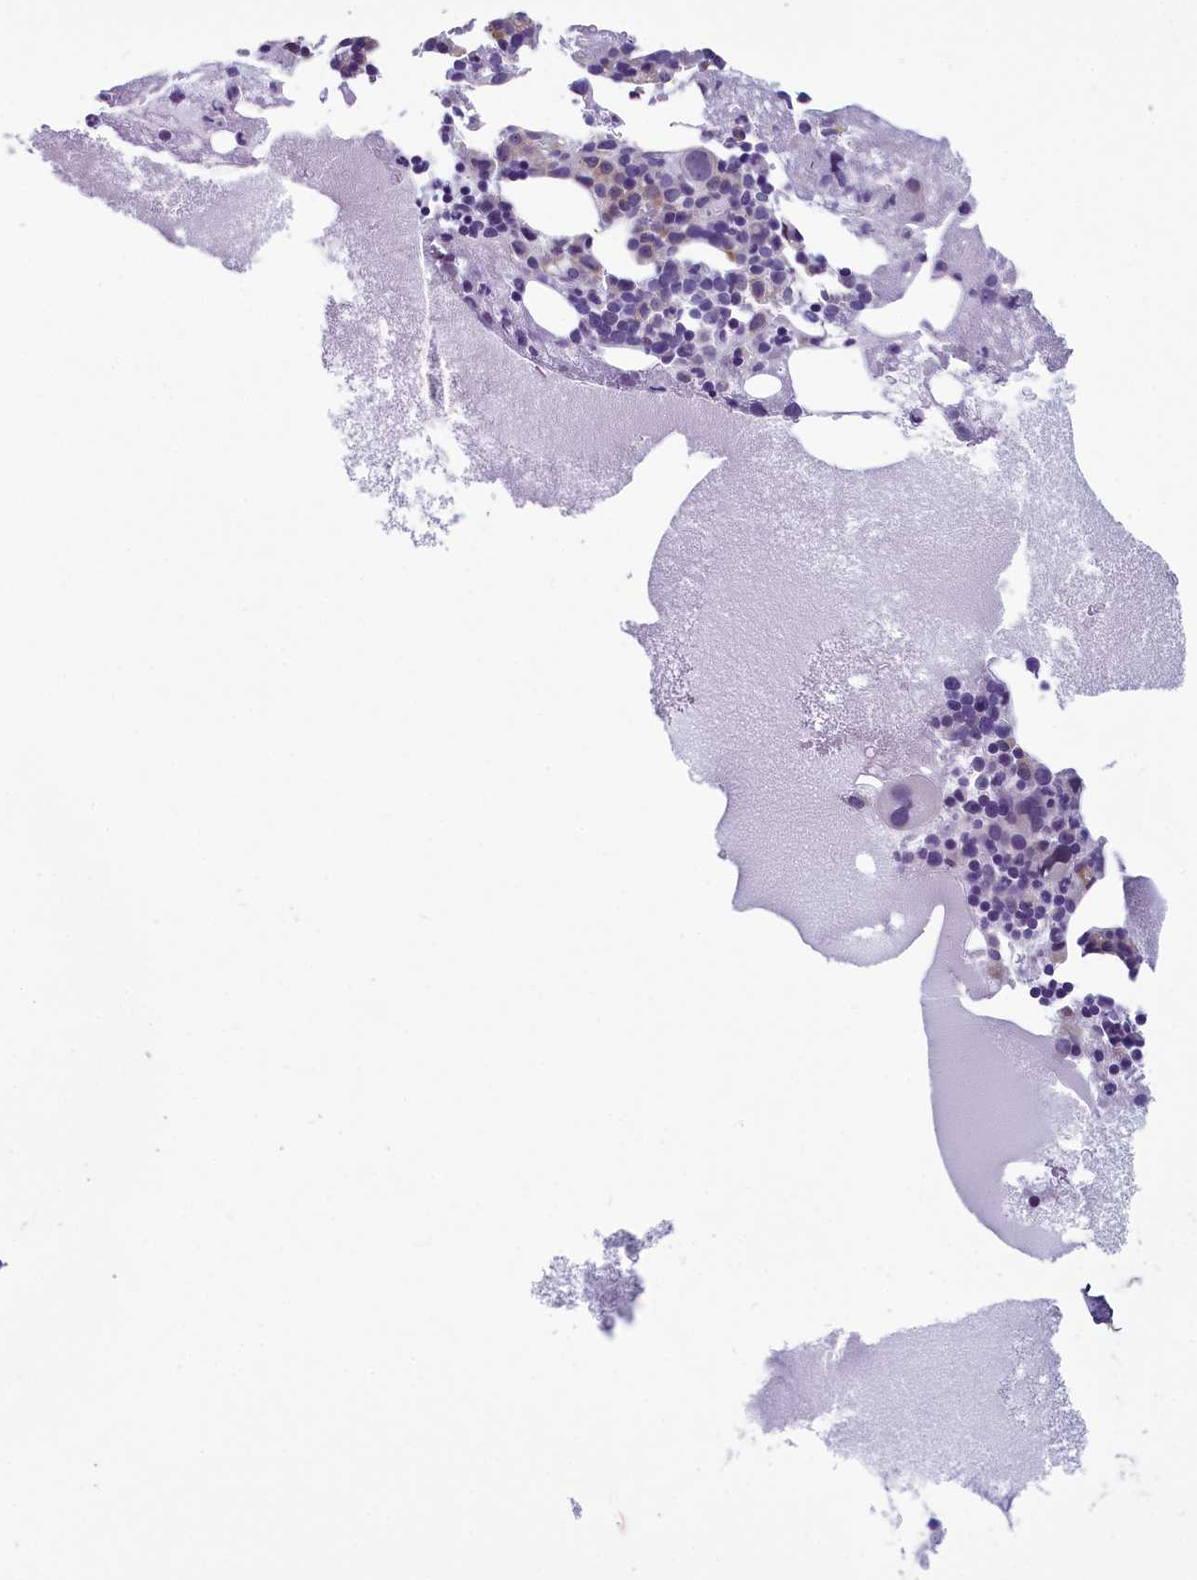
{"staining": {"intensity": "strong", "quantity": "<25%", "location": "cytoplasmic/membranous"}, "tissue": "bone marrow", "cell_type": "Hematopoietic cells", "image_type": "normal", "snomed": [{"axis": "morphology", "description": "Normal tissue, NOS"}, {"axis": "topography", "description": "Bone marrow"}], "caption": "There is medium levels of strong cytoplasmic/membranous expression in hematopoietic cells of unremarkable bone marrow, as demonstrated by immunohistochemical staining (brown color).", "gene": "CNEP1R1", "patient": {"sex": "male", "age": 61}}